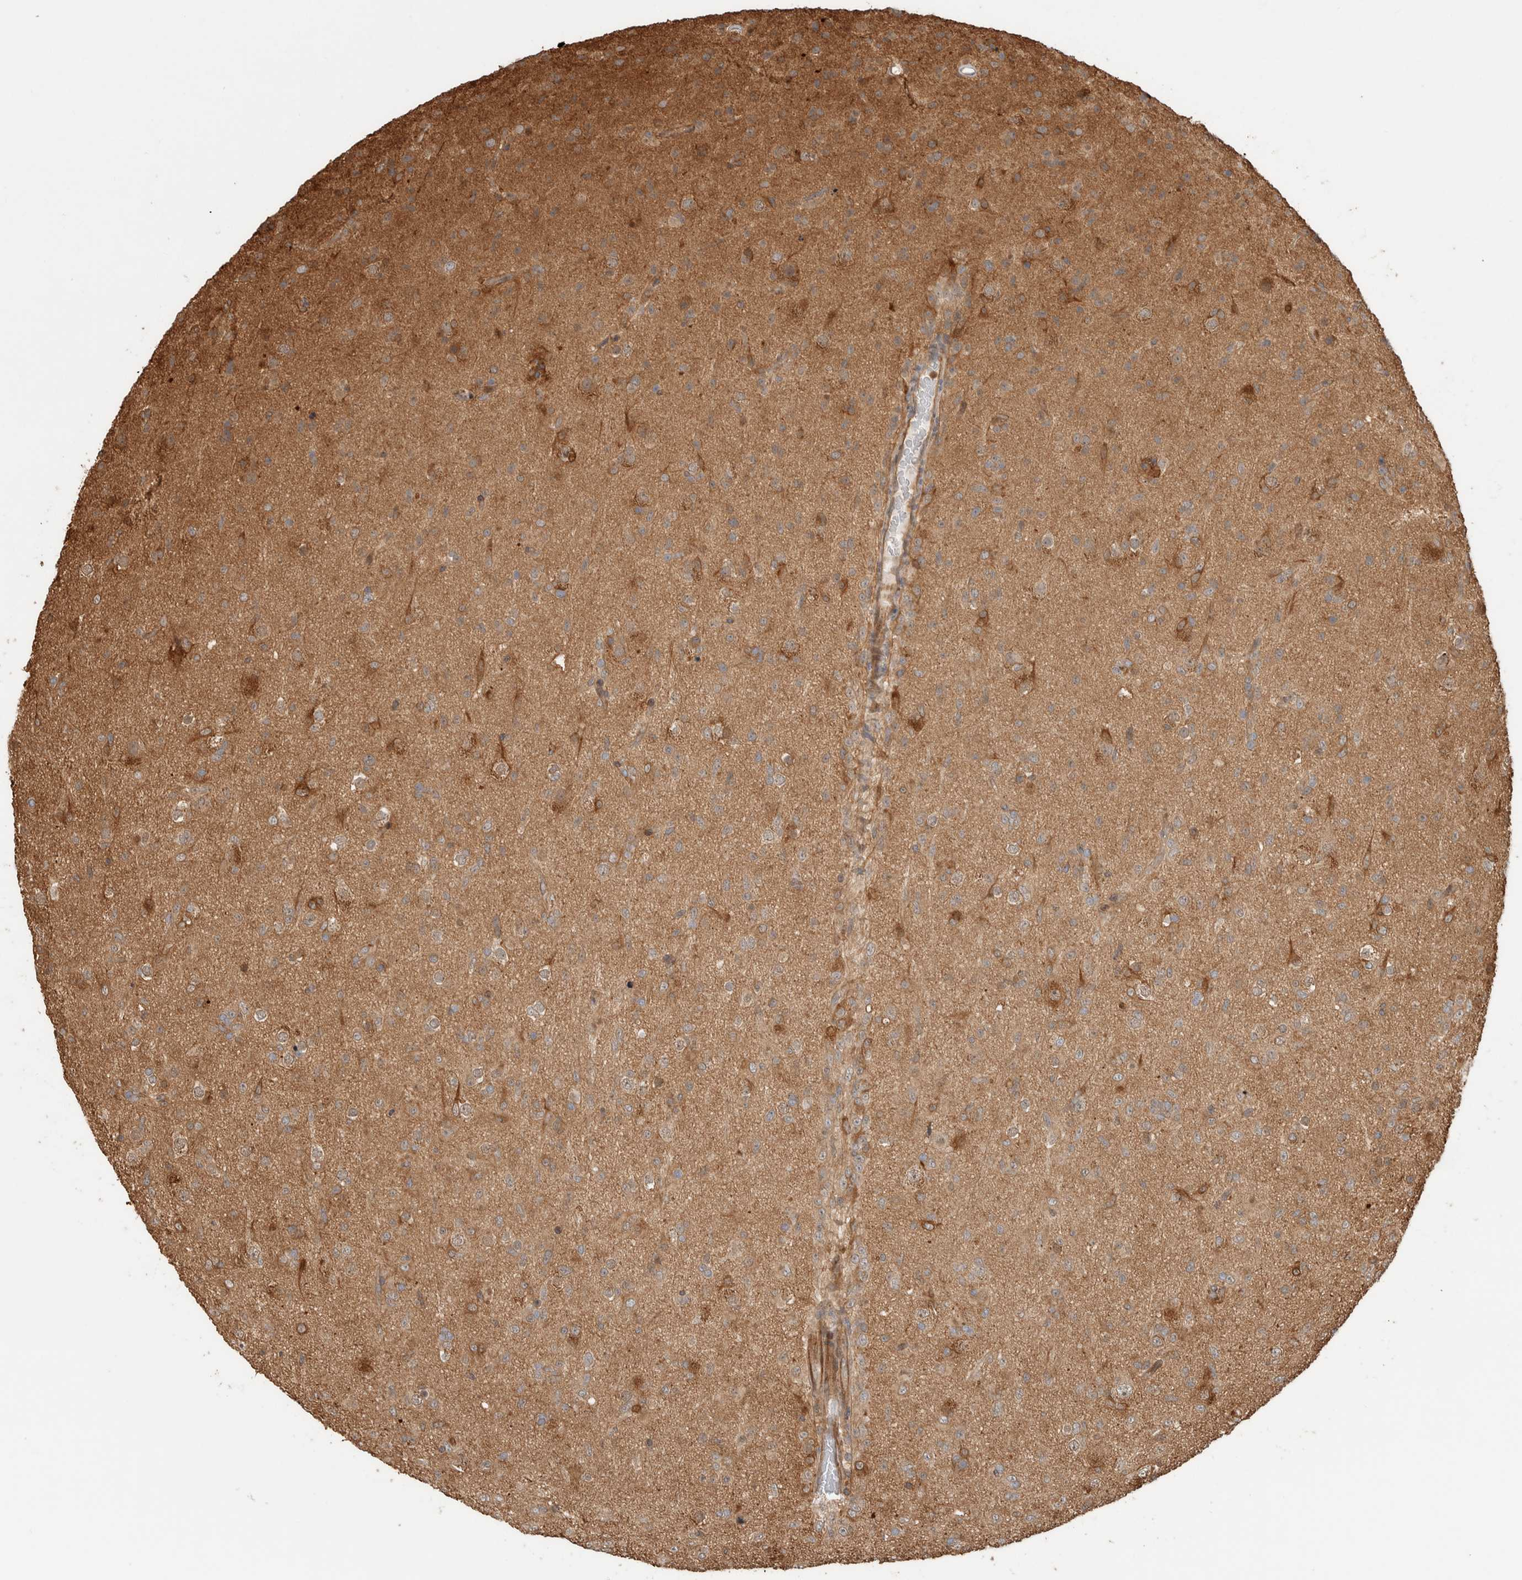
{"staining": {"intensity": "moderate", "quantity": ">75%", "location": "cytoplasmic/membranous"}, "tissue": "glioma", "cell_type": "Tumor cells", "image_type": "cancer", "snomed": [{"axis": "morphology", "description": "Glioma, malignant, Low grade"}, {"axis": "topography", "description": "Brain"}], "caption": "This is an image of immunohistochemistry (IHC) staining of glioma, which shows moderate positivity in the cytoplasmic/membranous of tumor cells.", "gene": "CNTROB", "patient": {"sex": "male", "age": 65}}